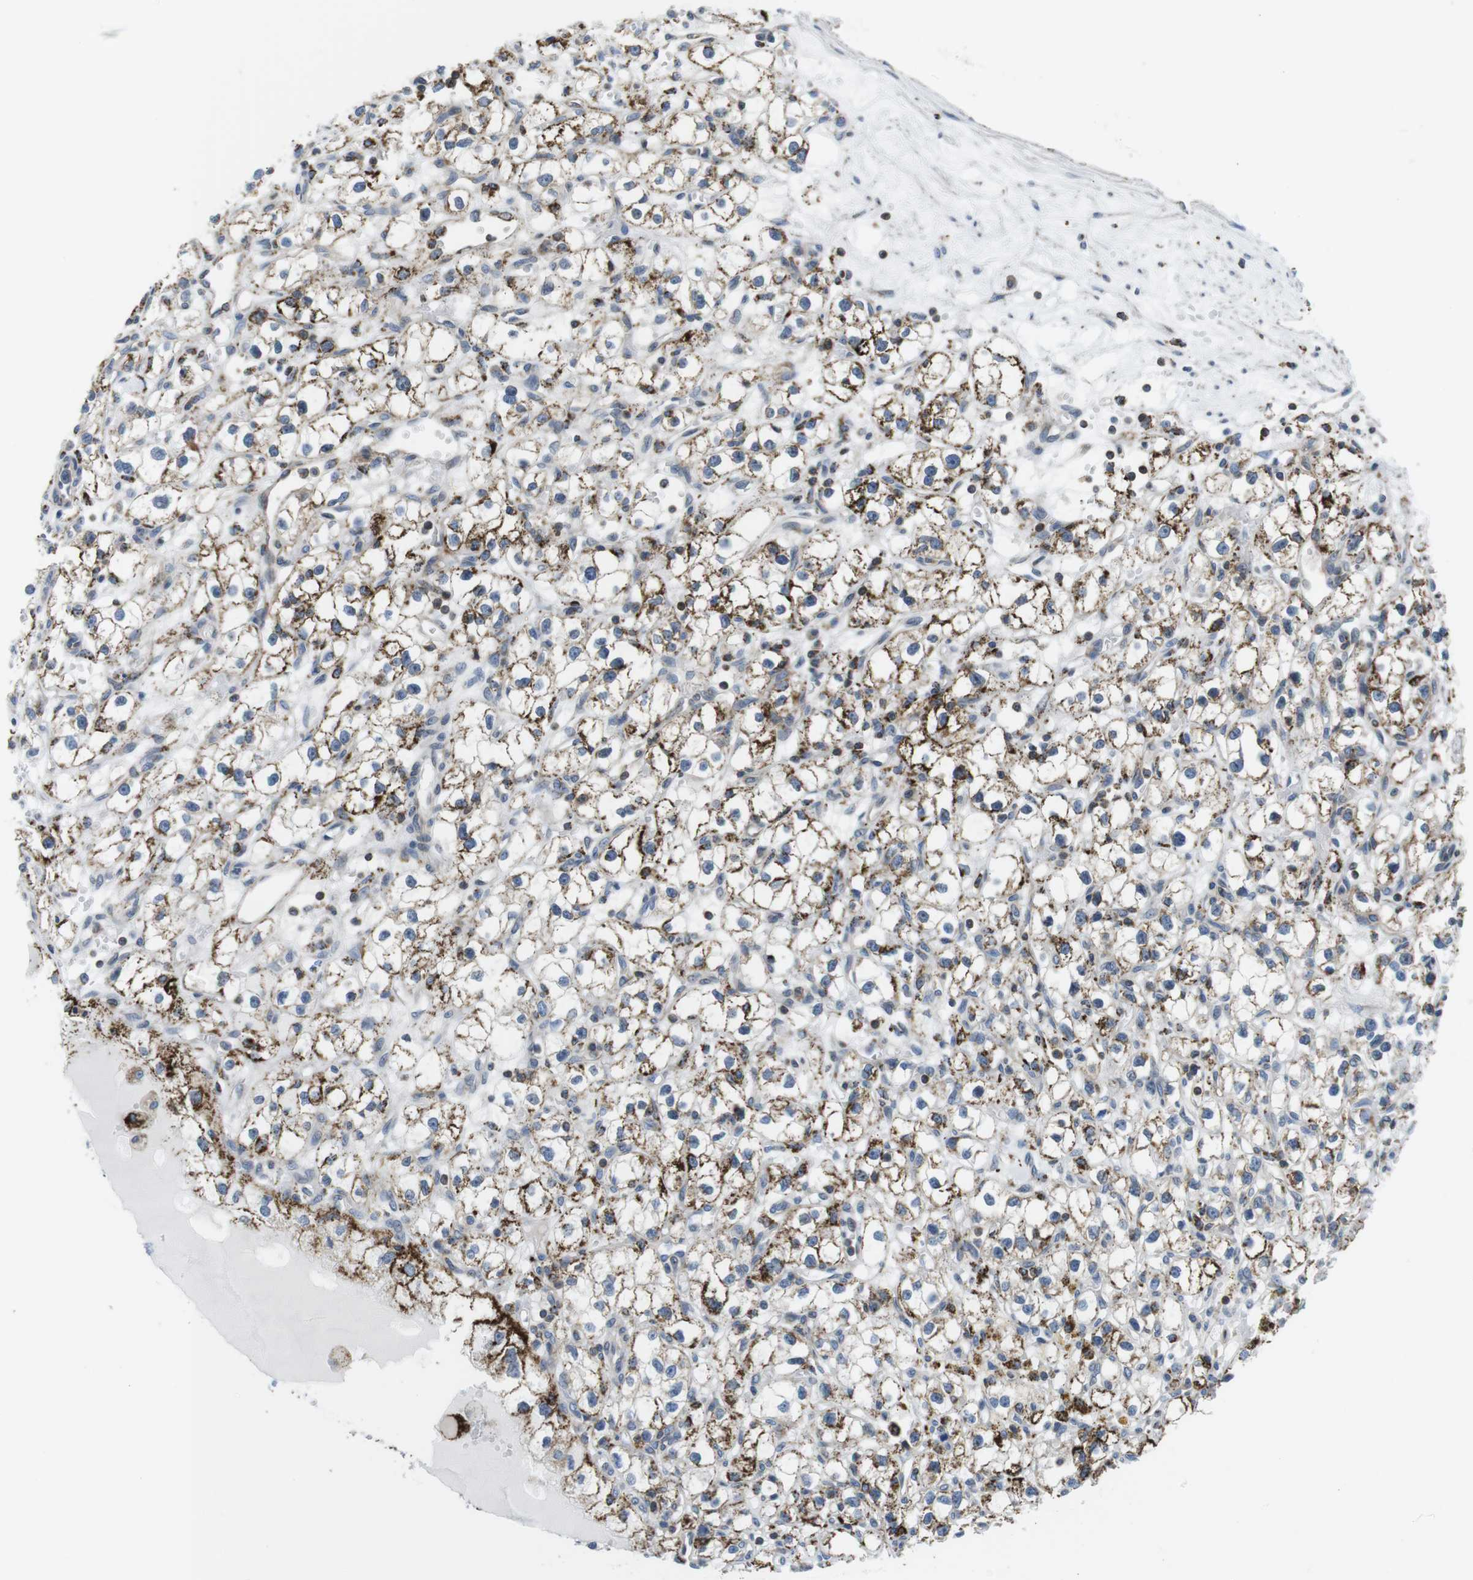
{"staining": {"intensity": "moderate", "quantity": "25%-75%", "location": "cytoplasmic/membranous"}, "tissue": "renal cancer", "cell_type": "Tumor cells", "image_type": "cancer", "snomed": [{"axis": "morphology", "description": "Adenocarcinoma, NOS"}, {"axis": "topography", "description": "Kidney"}], "caption": "Immunohistochemistry (IHC) micrograph of renal cancer stained for a protein (brown), which displays medium levels of moderate cytoplasmic/membranous expression in approximately 25%-75% of tumor cells.", "gene": "KCNE3", "patient": {"sex": "male", "age": 56}}